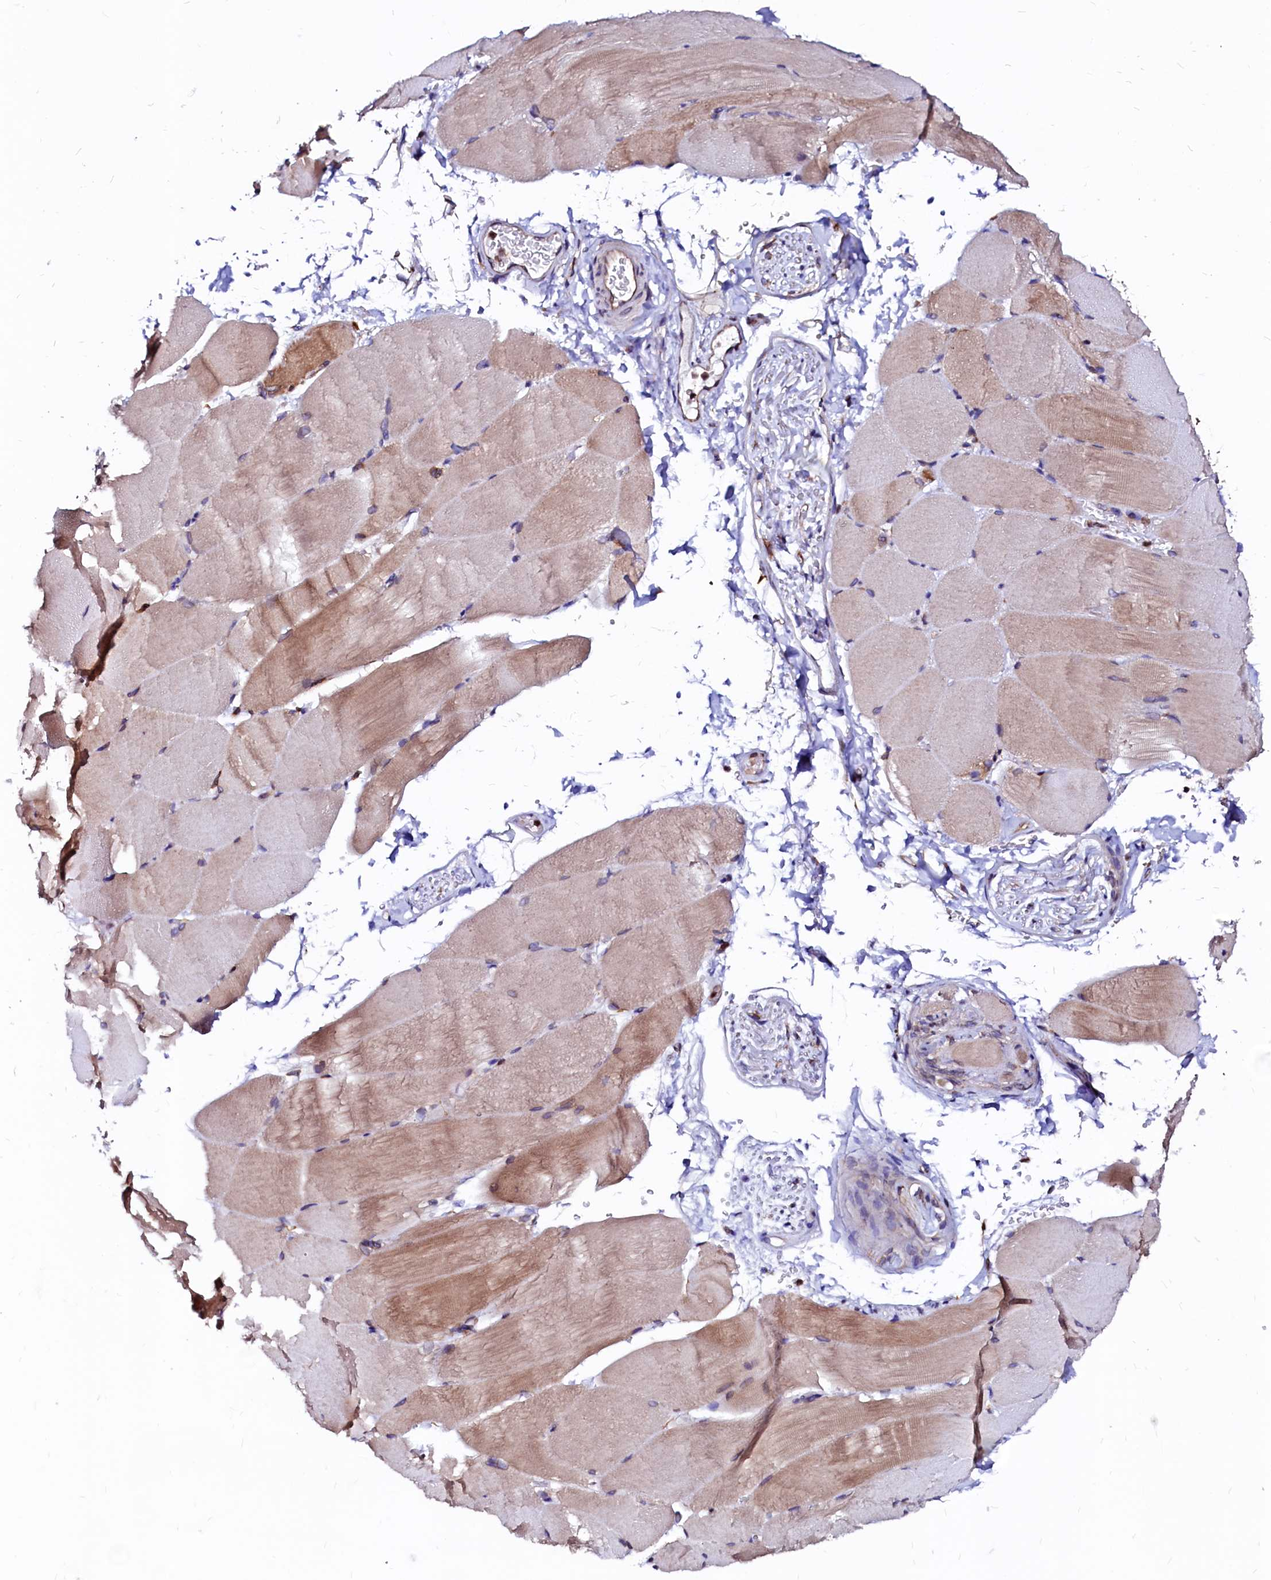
{"staining": {"intensity": "moderate", "quantity": "25%-75%", "location": "cytoplasmic/membranous"}, "tissue": "skeletal muscle", "cell_type": "Myocytes", "image_type": "normal", "snomed": [{"axis": "morphology", "description": "Normal tissue, NOS"}, {"axis": "topography", "description": "Skeletal muscle"}, {"axis": "topography", "description": "Parathyroid gland"}], "caption": "This image demonstrates immunohistochemistry staining of normal skeletal muscle, with medium moderate cytoplasmic/membranous staining in approximately 25%-75% of myocytes.", "gene": "DERL1", "patient": {"sex": "female", "age": 37}}